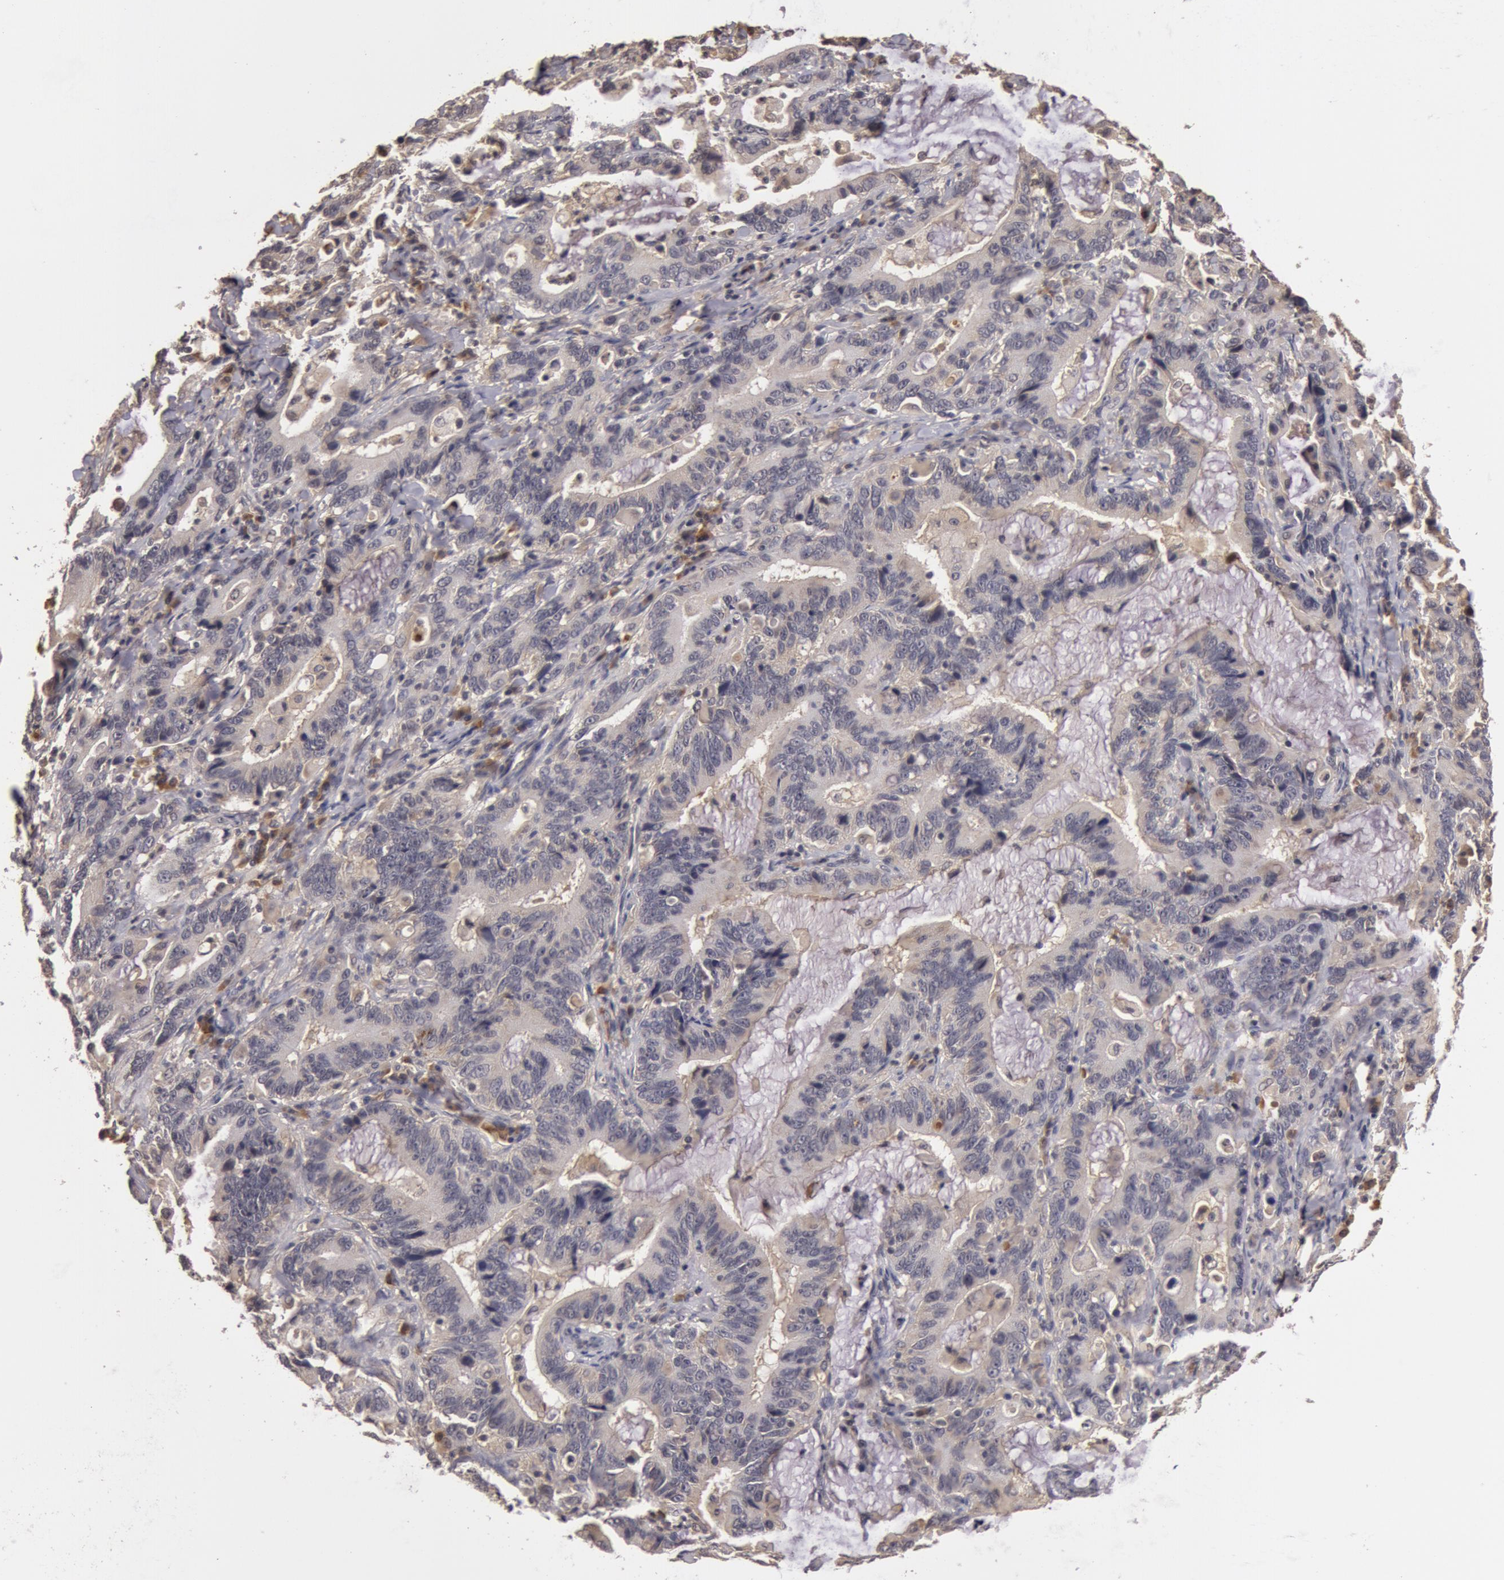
{"staining": {"intensity": "weak", "quantity": ">75%", "location": "cytoplasmic/membranous"}, "tissue": "stomach cancer", "cell_type": "Tumor cells", "image_type": "cancer", "snomed": [{"axis": "morphology", "description": "Adenocarcinoma, NOS"}, {"axis": "topography", "description": "Stomach, upper"}], "caption": "Stomach cancer stained for a protein (brown) shows weak cytoplasmic/membranous positive positivity in about >75% of tumor cells.", "gene": "BCHE", "patient": {"sex": "male", "age": 63}}